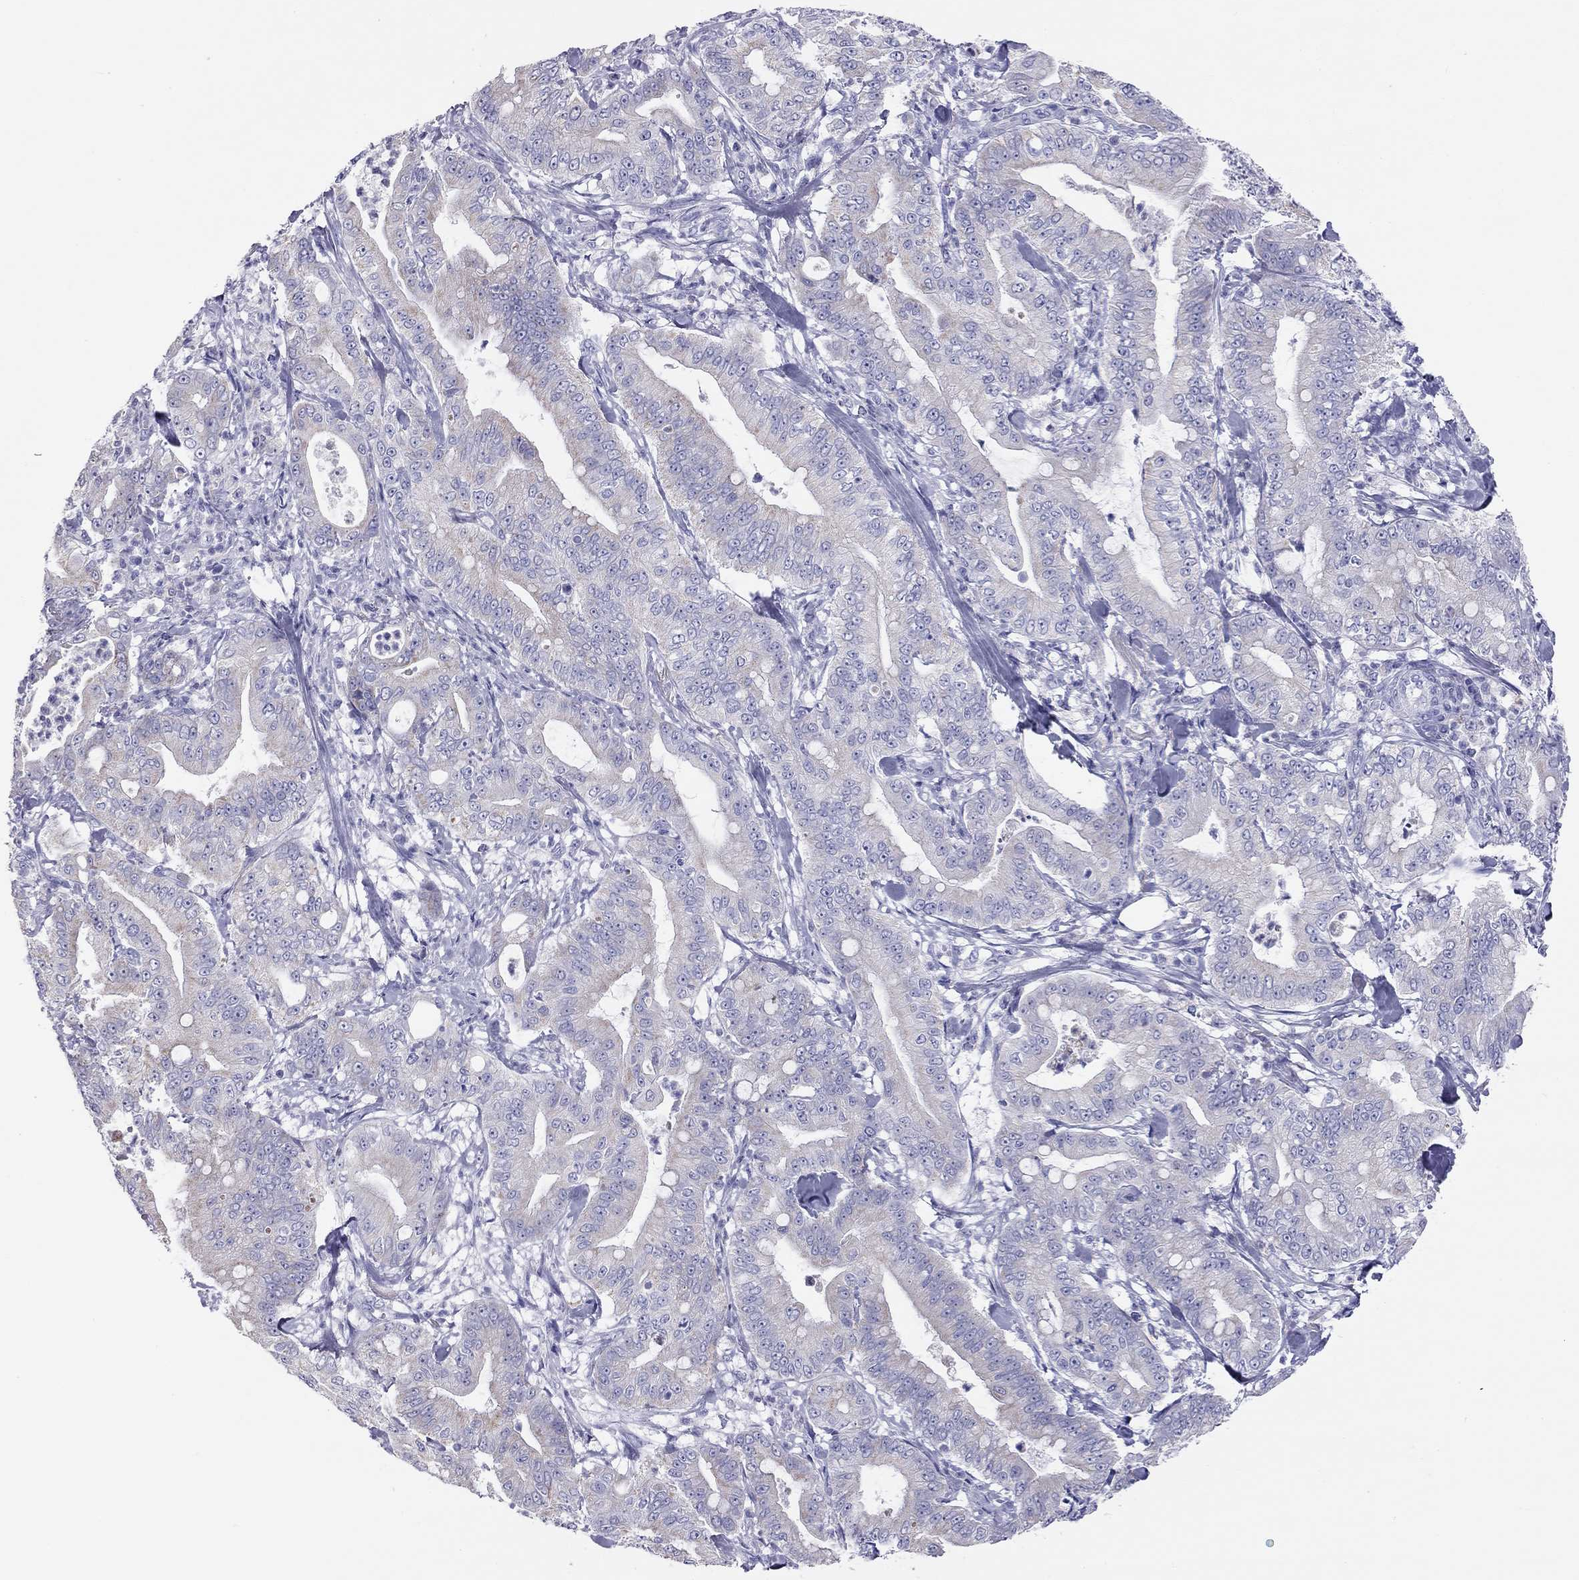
{"staining": {"intensity": "negative", "quantity": "none", "location": "none"}, "tissue": "pancreatic cancer", "cell_type": "Tumor cells", "image_type": "cancer", "snomed": [{"axis": "morphology", "description": "Adenocarcinoma, NOS"}, {"axis": "topography", "description": "Pancreas"}], "caption": "This is an IHC photomicrograph of pancreatic cancer (adenocarcinoma). There is no positivity in tumor cells.", "gene": "DPY19L2", "patient": {"sex": "male", "age": 71}}